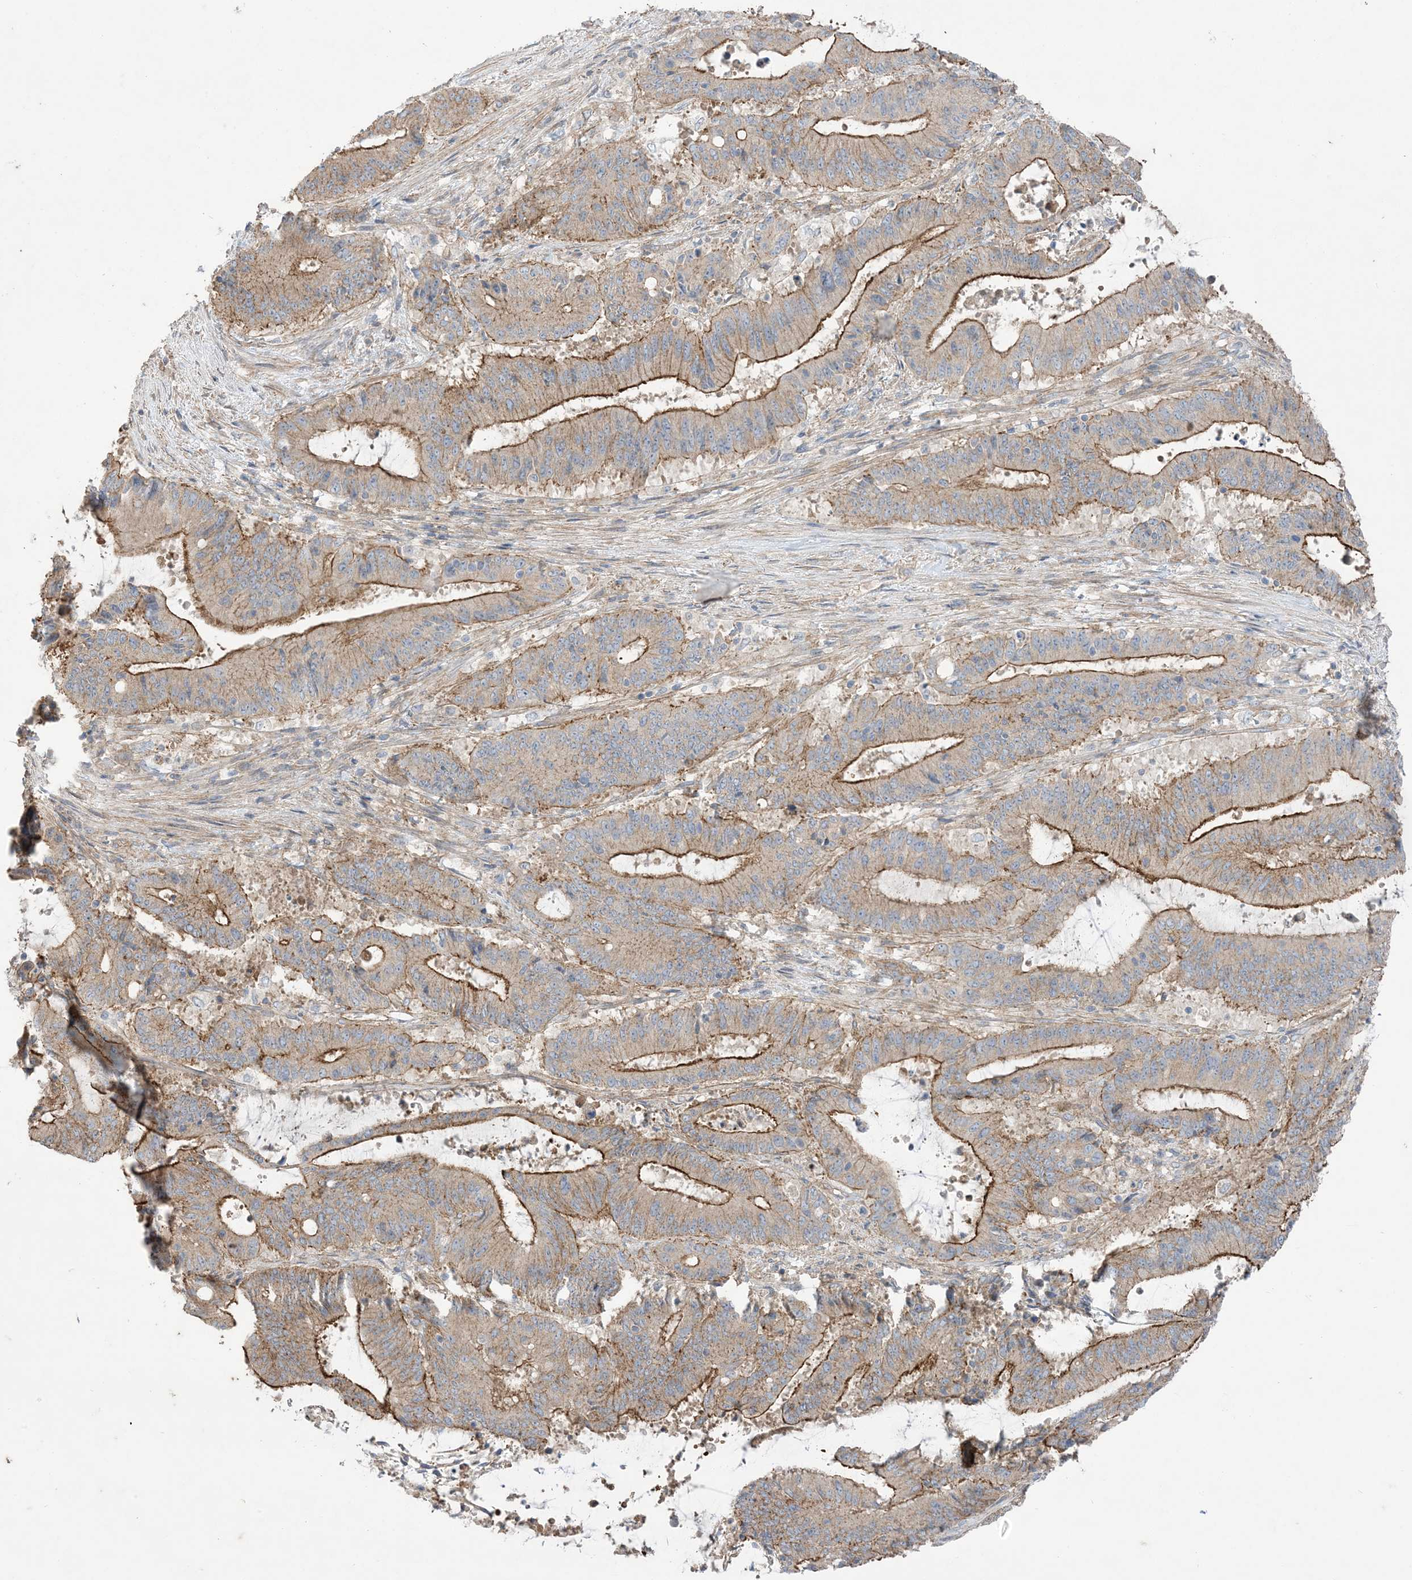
{"staining": {"intensity": "moderate", "quantity": "25%-75%", "location": "cytoplasmic/membranous"}, "tissue": "liver cancer", "cell_type": "Tumor cells", "image_type": "cancer", "snomed": [{"axis": "morphology", "description": "Normal tissue, NOS"}, {"axis": "morphology", "description": "Cholangiocarcinoma"}, {"axis": "topography", "description": "Liver"}, {"axis": "topography", "description": "Peripheral nerve tissue"}], "caption": "An IHC photomicrograph of tumor tissue is shown. Protein staining in brown shows moderate cytoplasmic/membranous positivity in cholangiocarcinoma (liver) within tumor cells. The protein of interest is shown in brown color, while the nuclei are stained blue.", "gene": "CCNY", "patient": {"sex": "female", "age": 73}}